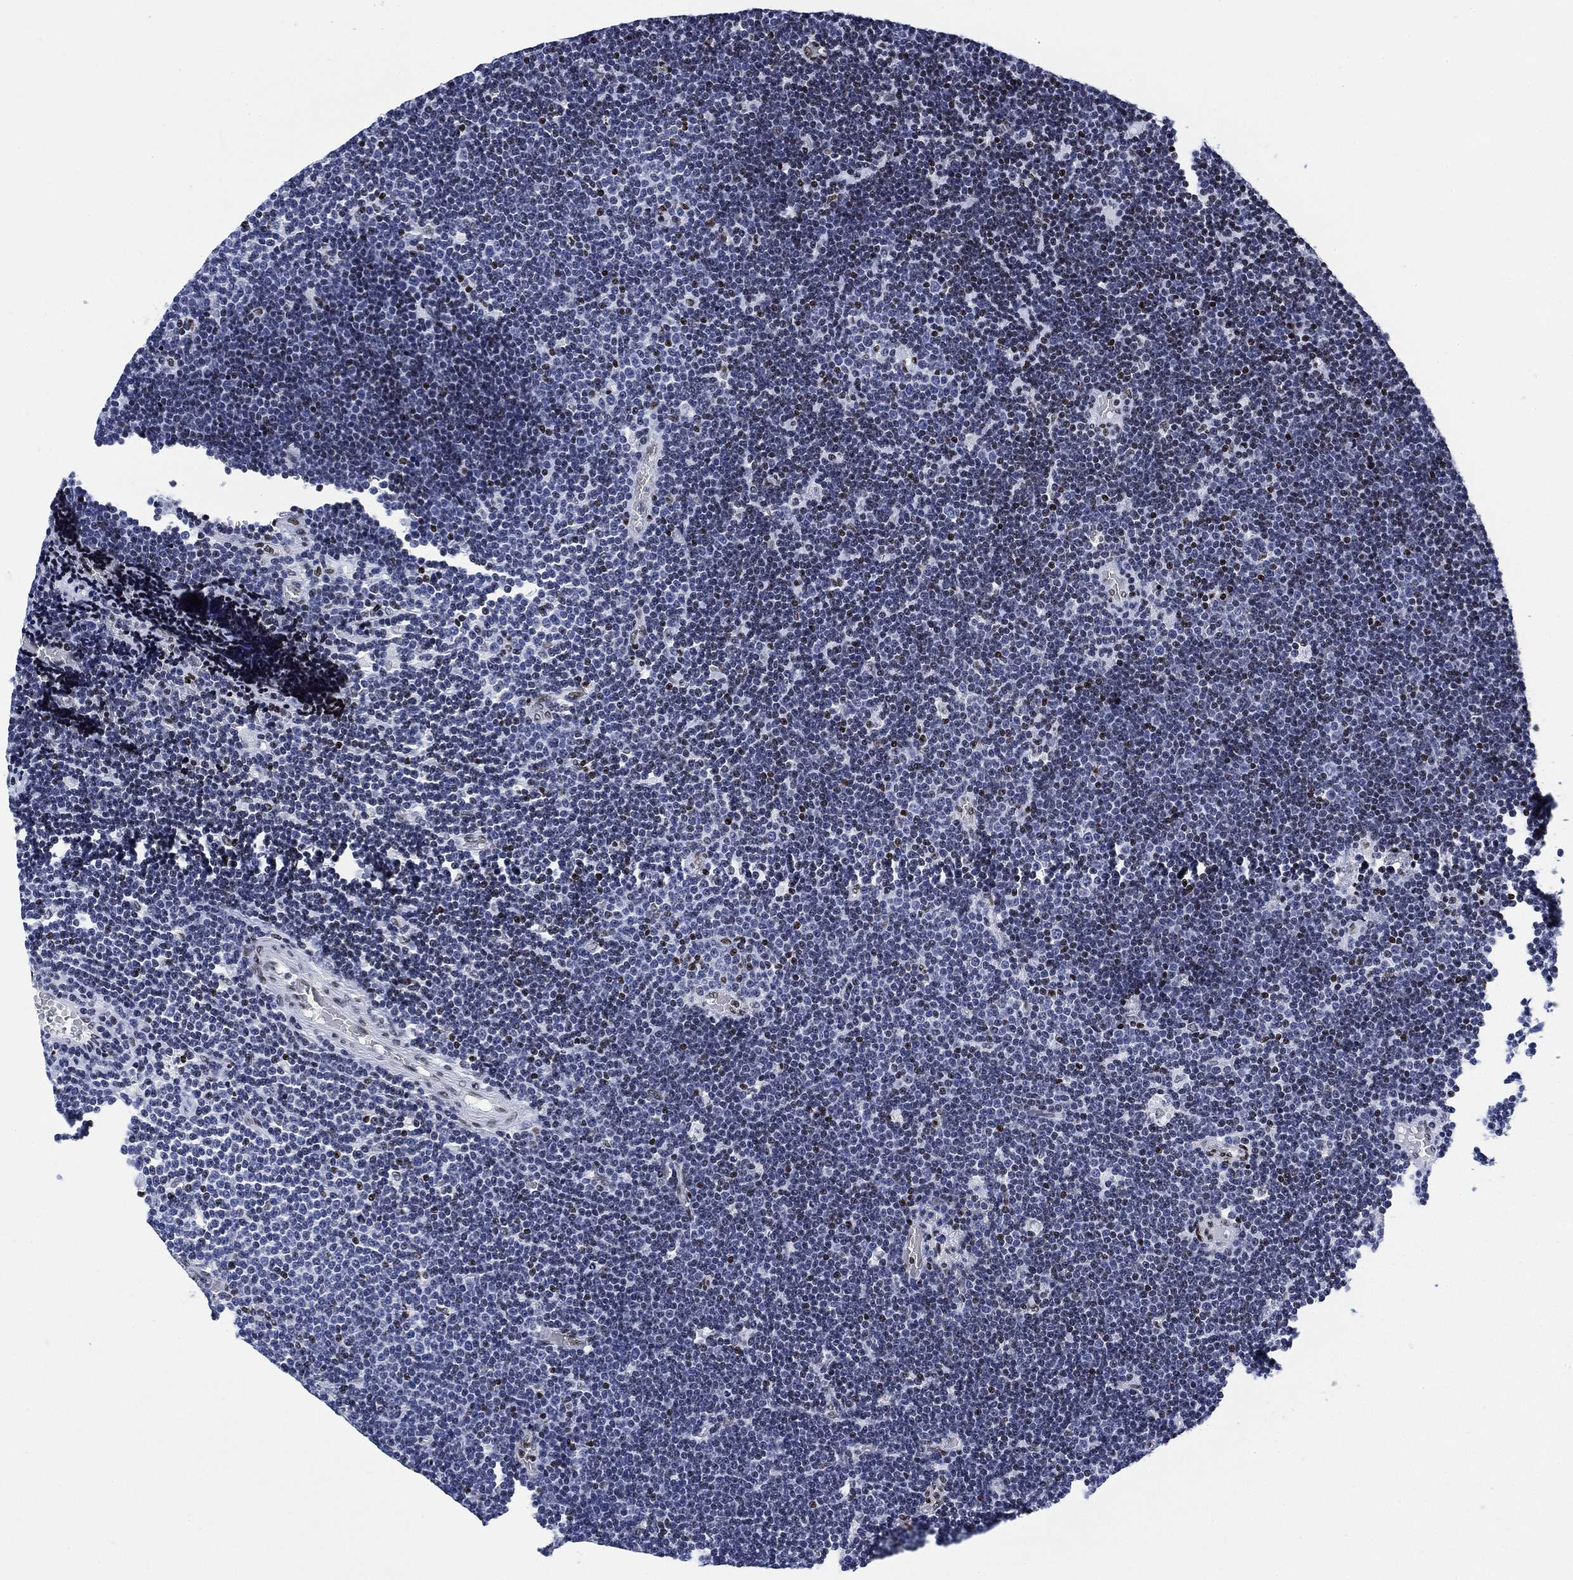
{"staining": {"intensity": "moderate", "quantity": "<25%", "location": "nuclear"}, "tissue": "lymphoma", "cell_type": "Tumor cells", "image_type": "cancer", "snomed": [{"axis": "morphology", "description": "Malignant lymphoma, non-Hodgkin's type, Low grade"}, {"axis": "topography", "description": "Brain"}], "caption": "Lymphoma stained with DAB (3,3'-diaminobenzidine) immunohistochemistry shows low levels of moderate nuclear staining in approximately <25% of tumor cells.", "gene": "H1-10", "patient": {"sex": "female", "age": 66}}